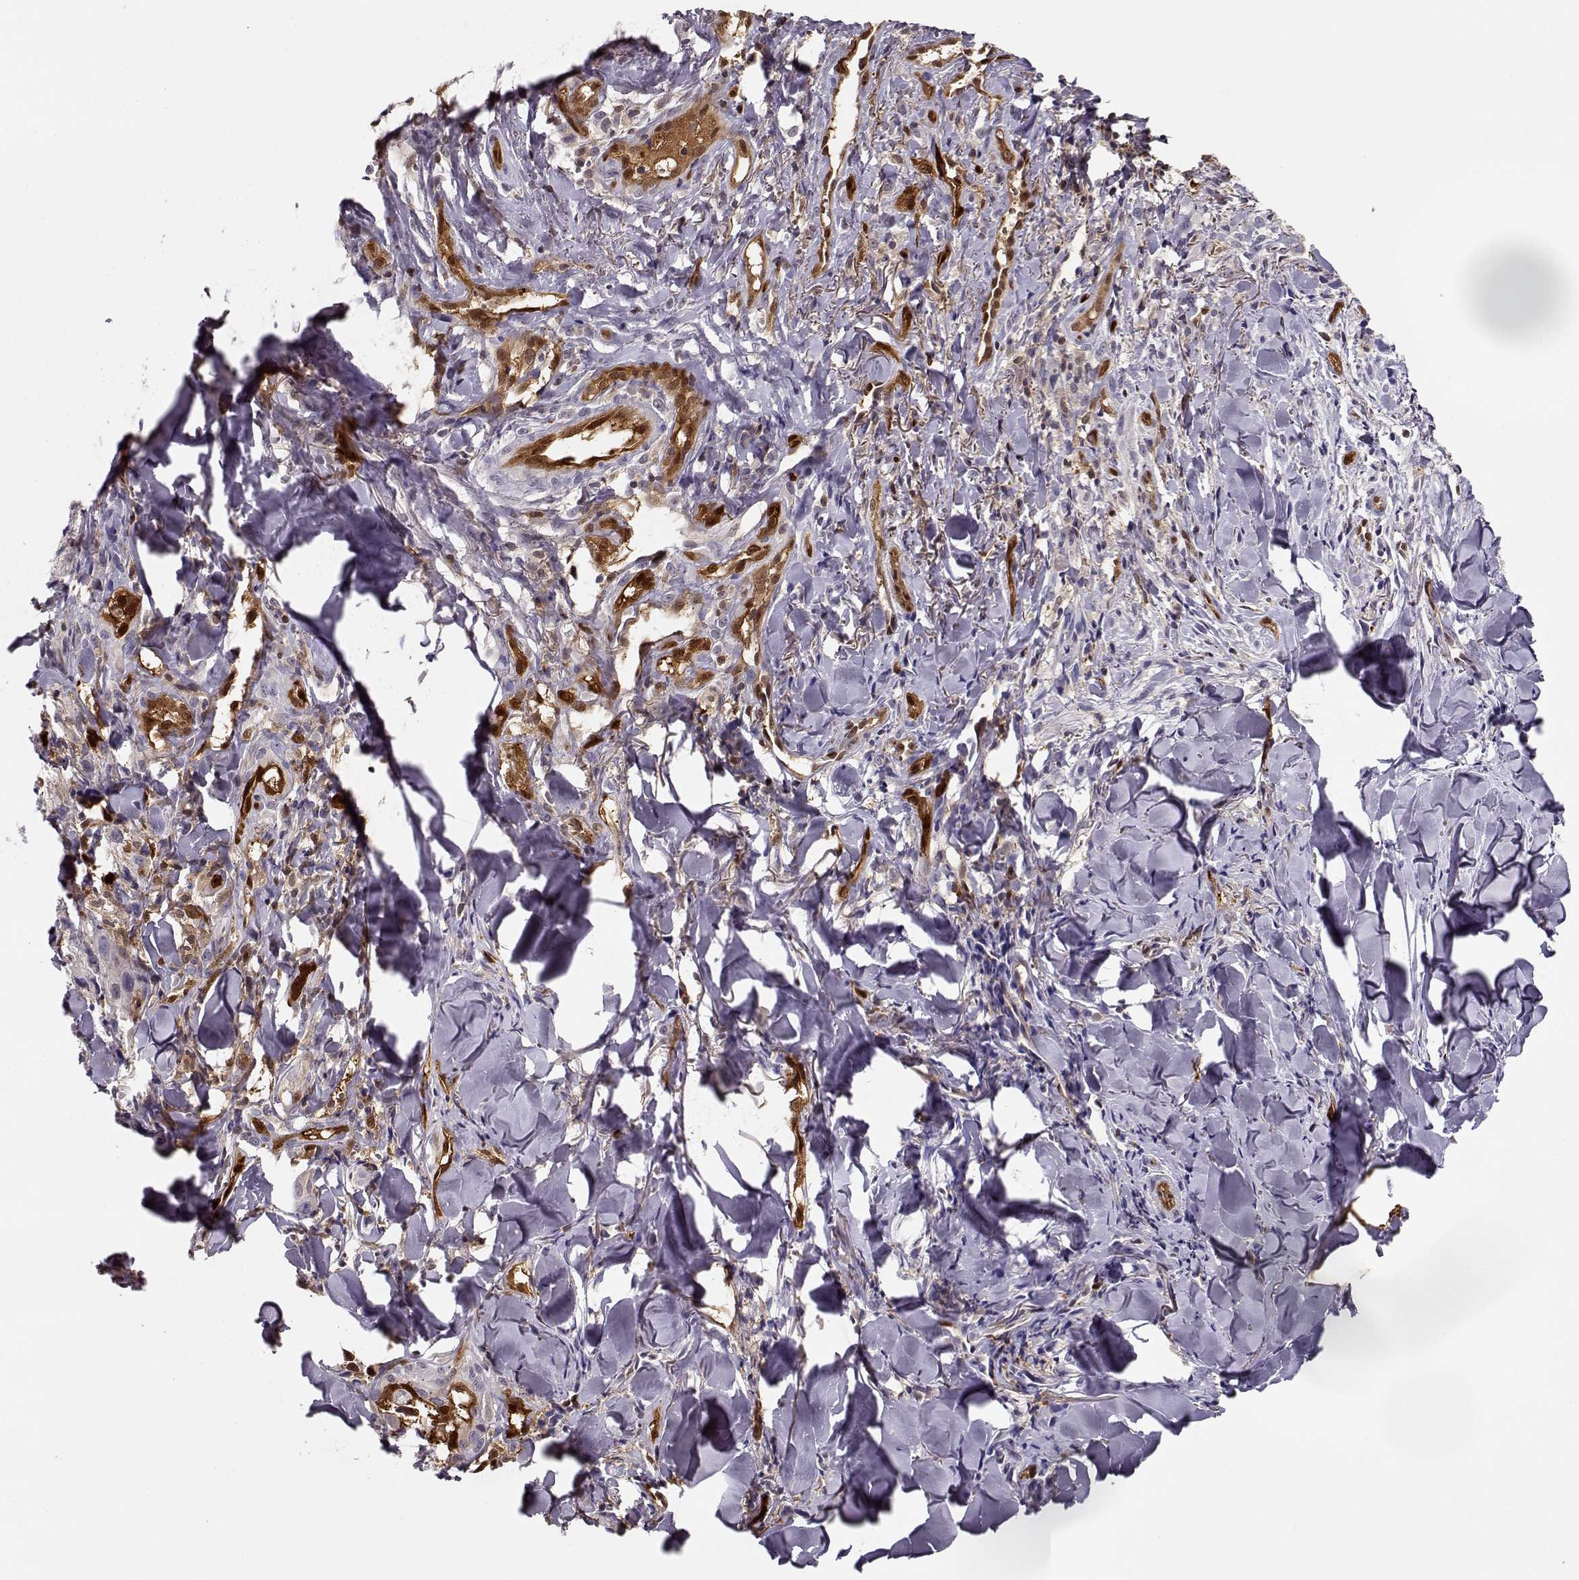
{"staining": {"intensity": "negative", "quantity": "none", "location": "none"}, "tissue": "melanoma", "cell_type": "Tumor cells", "image_type": "cancer", "snomed": [{"axis": "morphology", "description": "Malignant melanoma, NOS"}, {"axis": "topography", "description": "Skin"}], "caption": "A photomicrograph of human melanoma is negative for staining in tumor cells.", "gene": "PNP", "patient": {"sex": "male", "age": 67}}